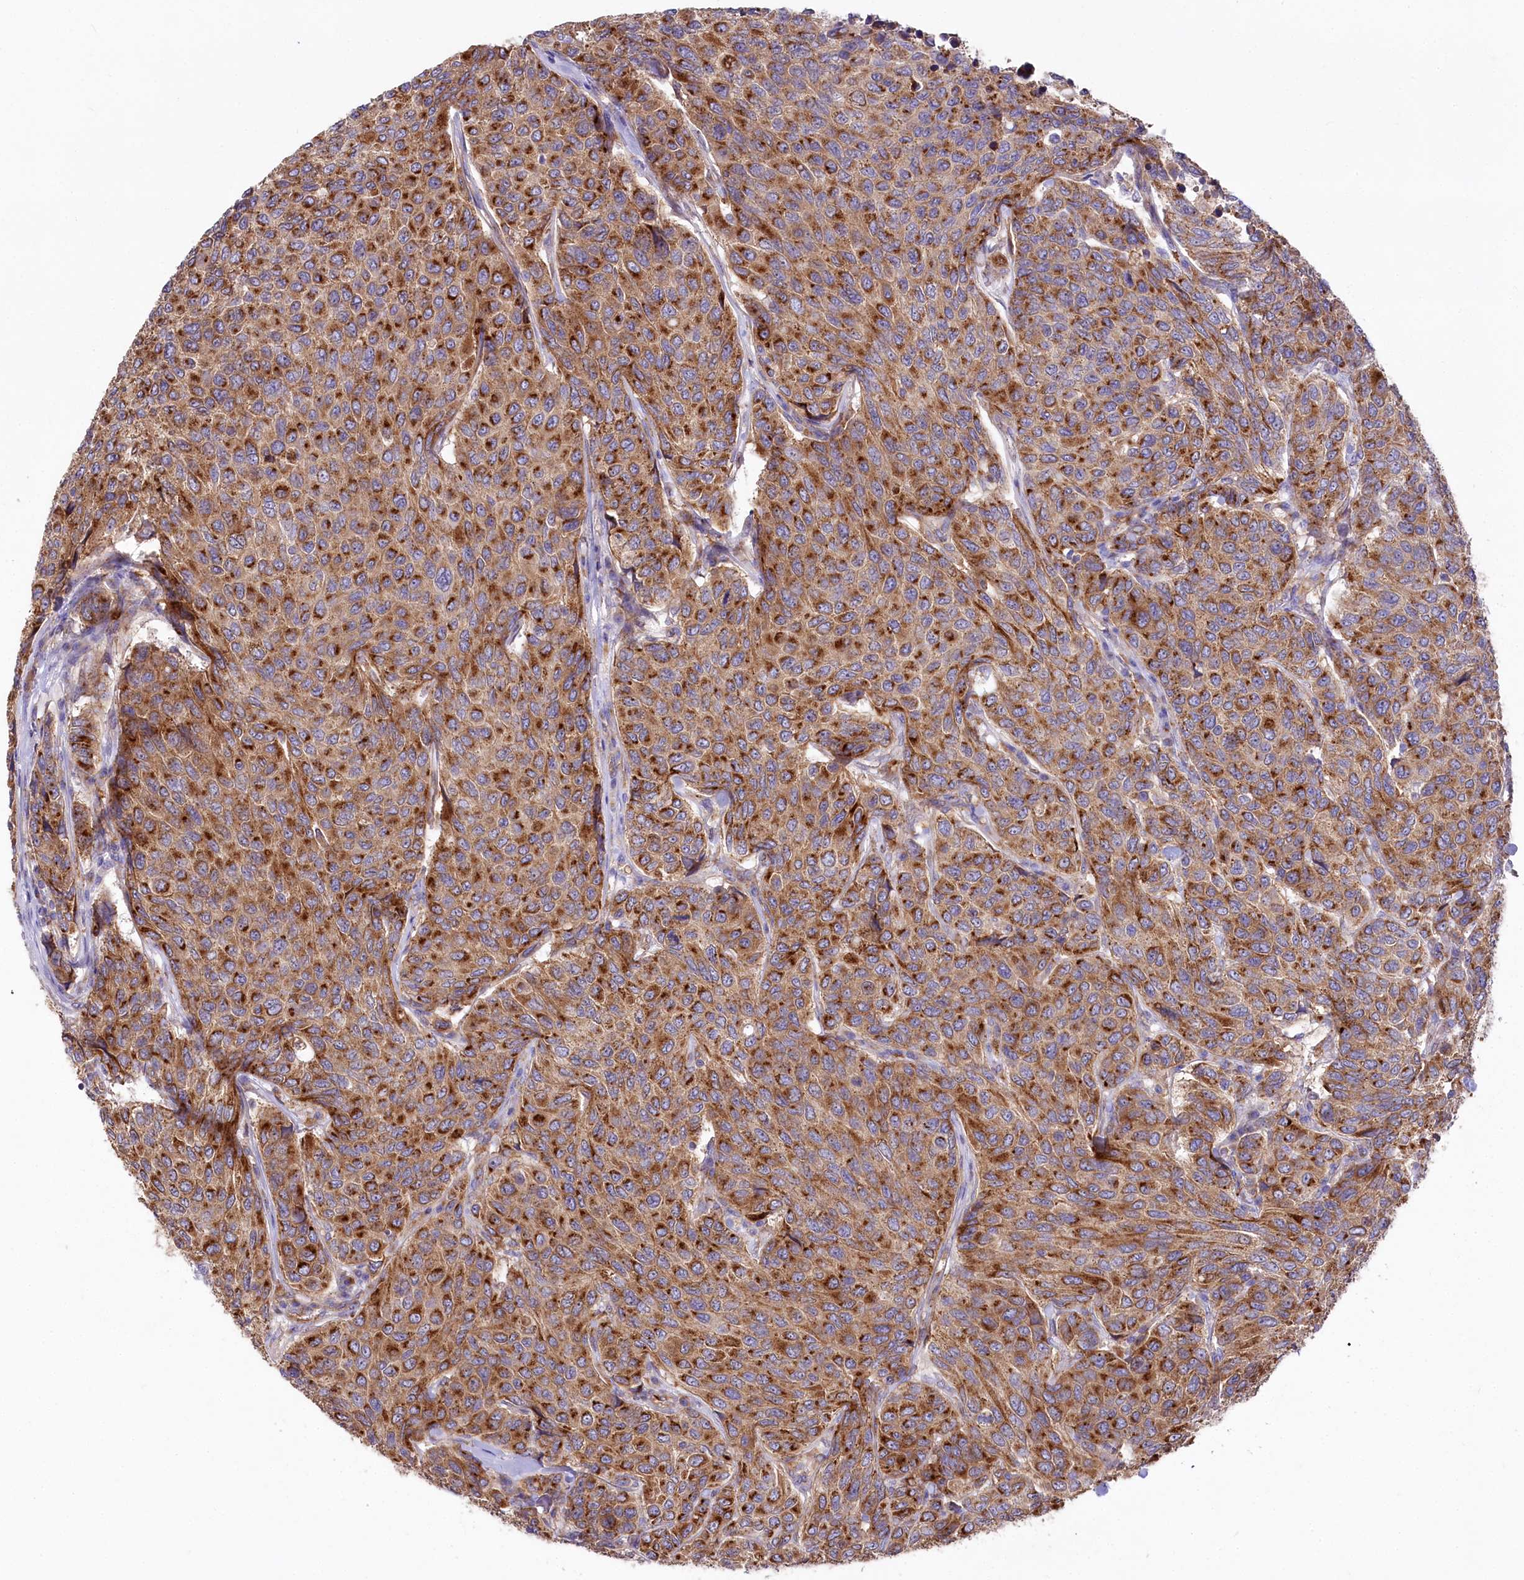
{"staining": {"intensity": "strong", "quantity": ">75%", "location": "cytoplasmic/membranous"}, "tissue": "breast cancer", "cell_type": "Tumor cells", "image_type": "cancer", "snomed": [{"axis": "morphology", "description": "Duct carcinoma"}, {"axis": "topography", "description": "Breast"}], "caption": "IHC histopathology image of neoplastic tissue: breast infiltrating ductal carcinoma stained using immunohistochemistry demonstrates high levels of strong protein expression localized specifically in the cytoplasmic/membranous of tumor cells, appearing as a cytoplasmic/membranous brown color.", "gene": "STX6", "patient": {"sex": "female", "age": 55}}